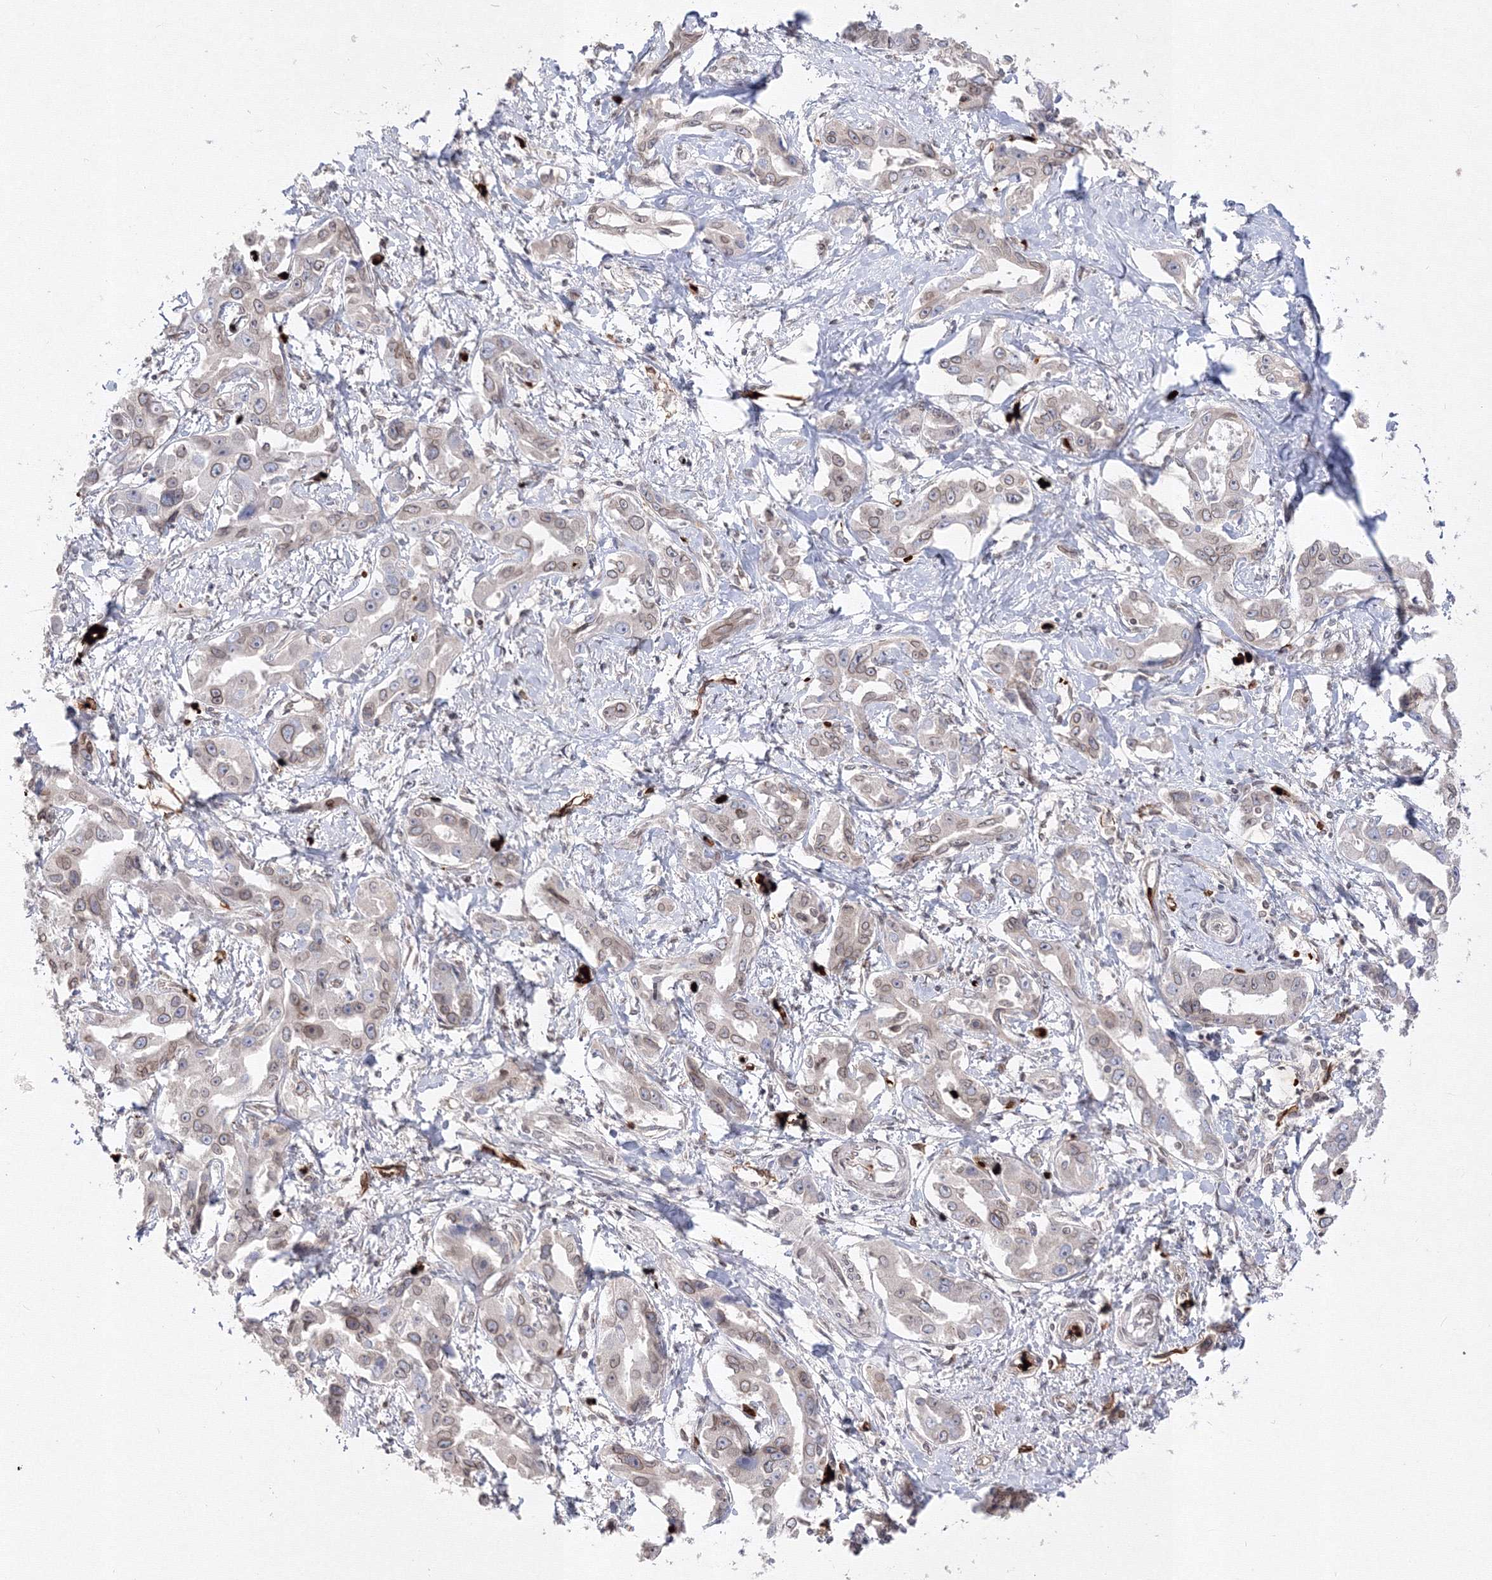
{"staining": {"intensity": "negative", "quantity": "none", "location": "none"}, "tissue": "liver cancer", "cell_type": "Tumor cells", "image_type": "cancer", "snomed": [{"axis": "morphology", "description": "Cholangiocarcinoma"}, {"axis": "topography", "description": "Liver"}], "caption": "The micrograph reveals no significant positivity in tumor cells of cholangiocarcinoma (liver).", "gene": "DNAJB2", "patient": {"sex": "male", "age": 59}}